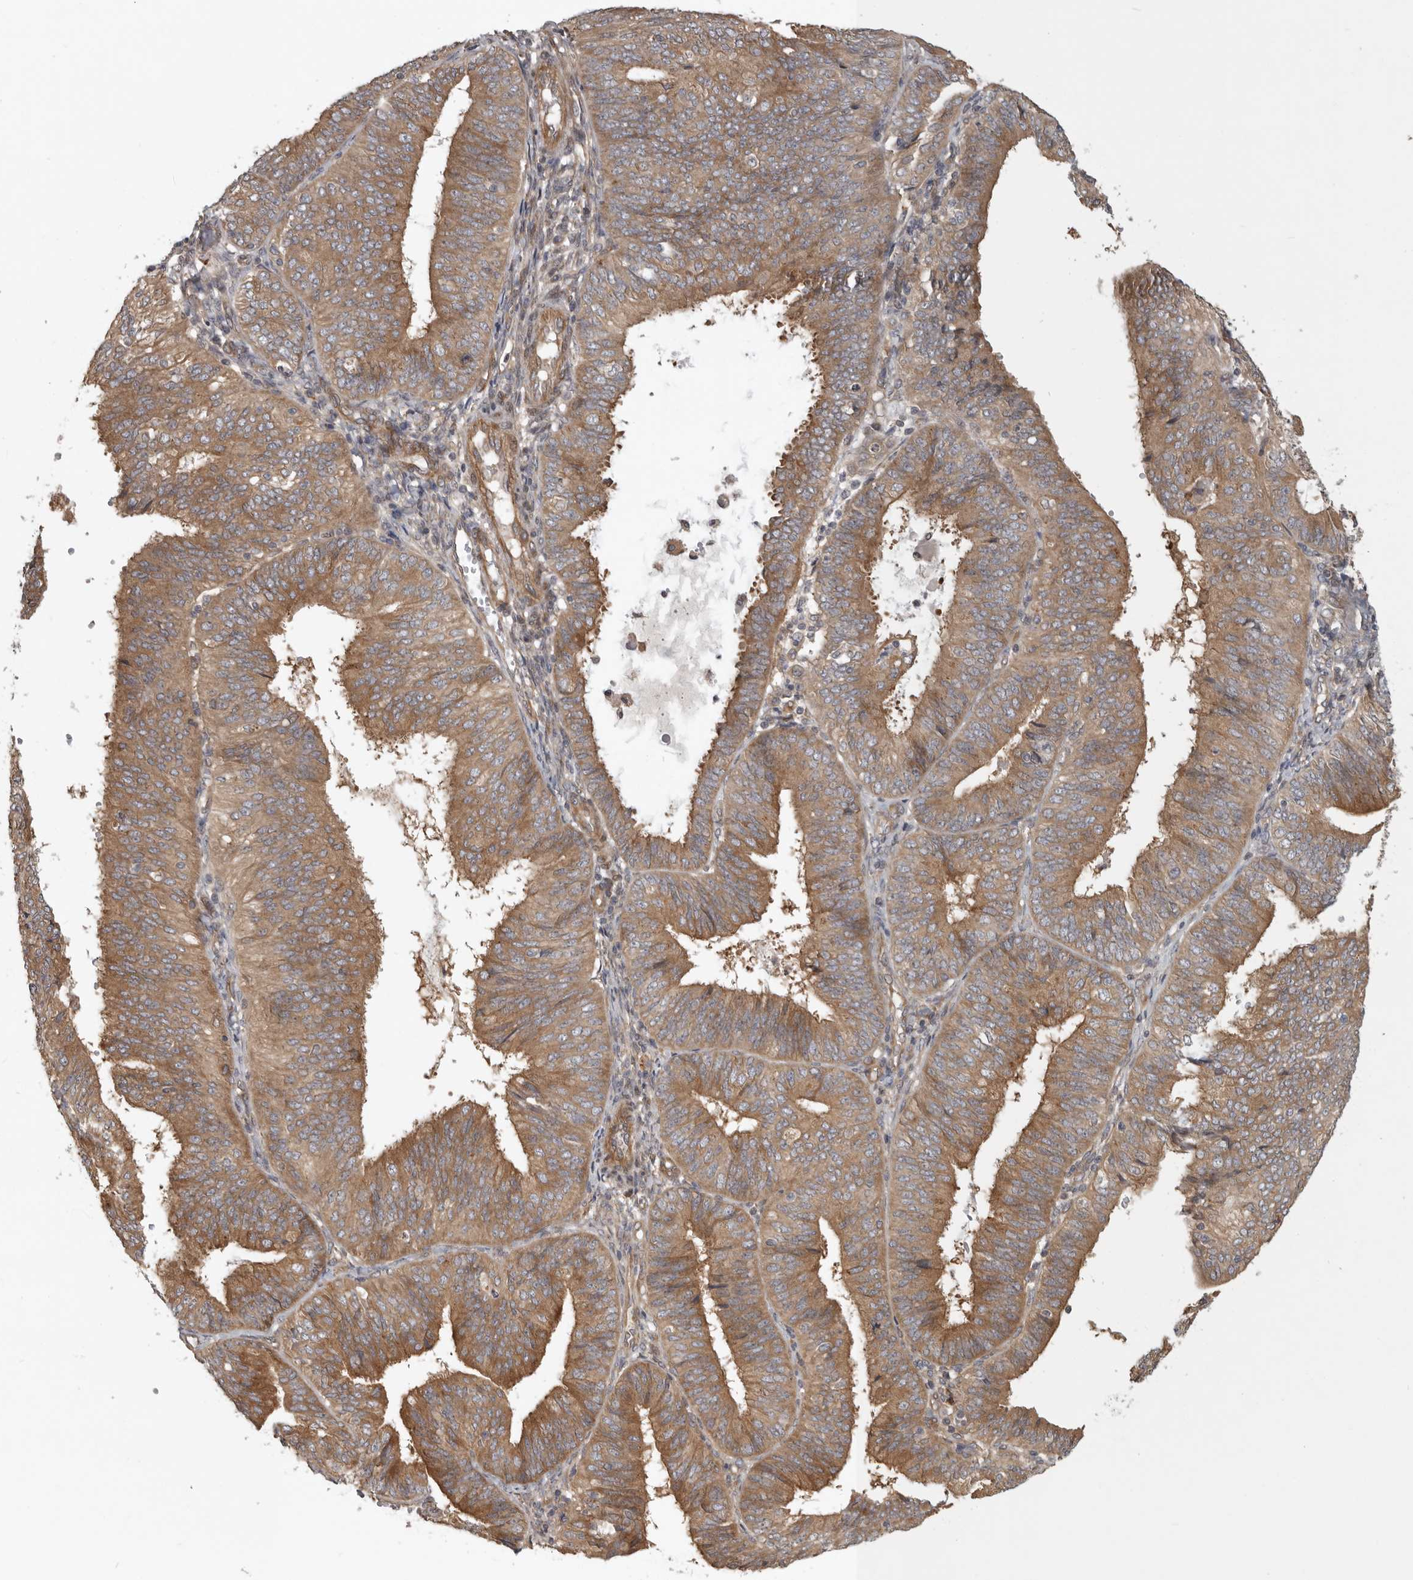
{"staining": {"intensity": "moderate", "quantity": ">75%", "location": "cytoplasmic/membranous"}, "tissue": "endometrial cancer", "cell_type": "Tumor cells", "image_type": "cancer", "snomed": [{"axis": "morphology", "description": "Adenocarcinoma, NOS"}, {"axis": "topography", "description": "Endometrium"}], "caption": "DAB immunohistochemical staining of human endometrial cancer (adenocarcinoma) demonstrates moderate cytoplasmic/membranous protein staining in approximately >75% of tumor cells.", "gene": "CUEDC1", "patient": {"sex": "female", "age": 58}}